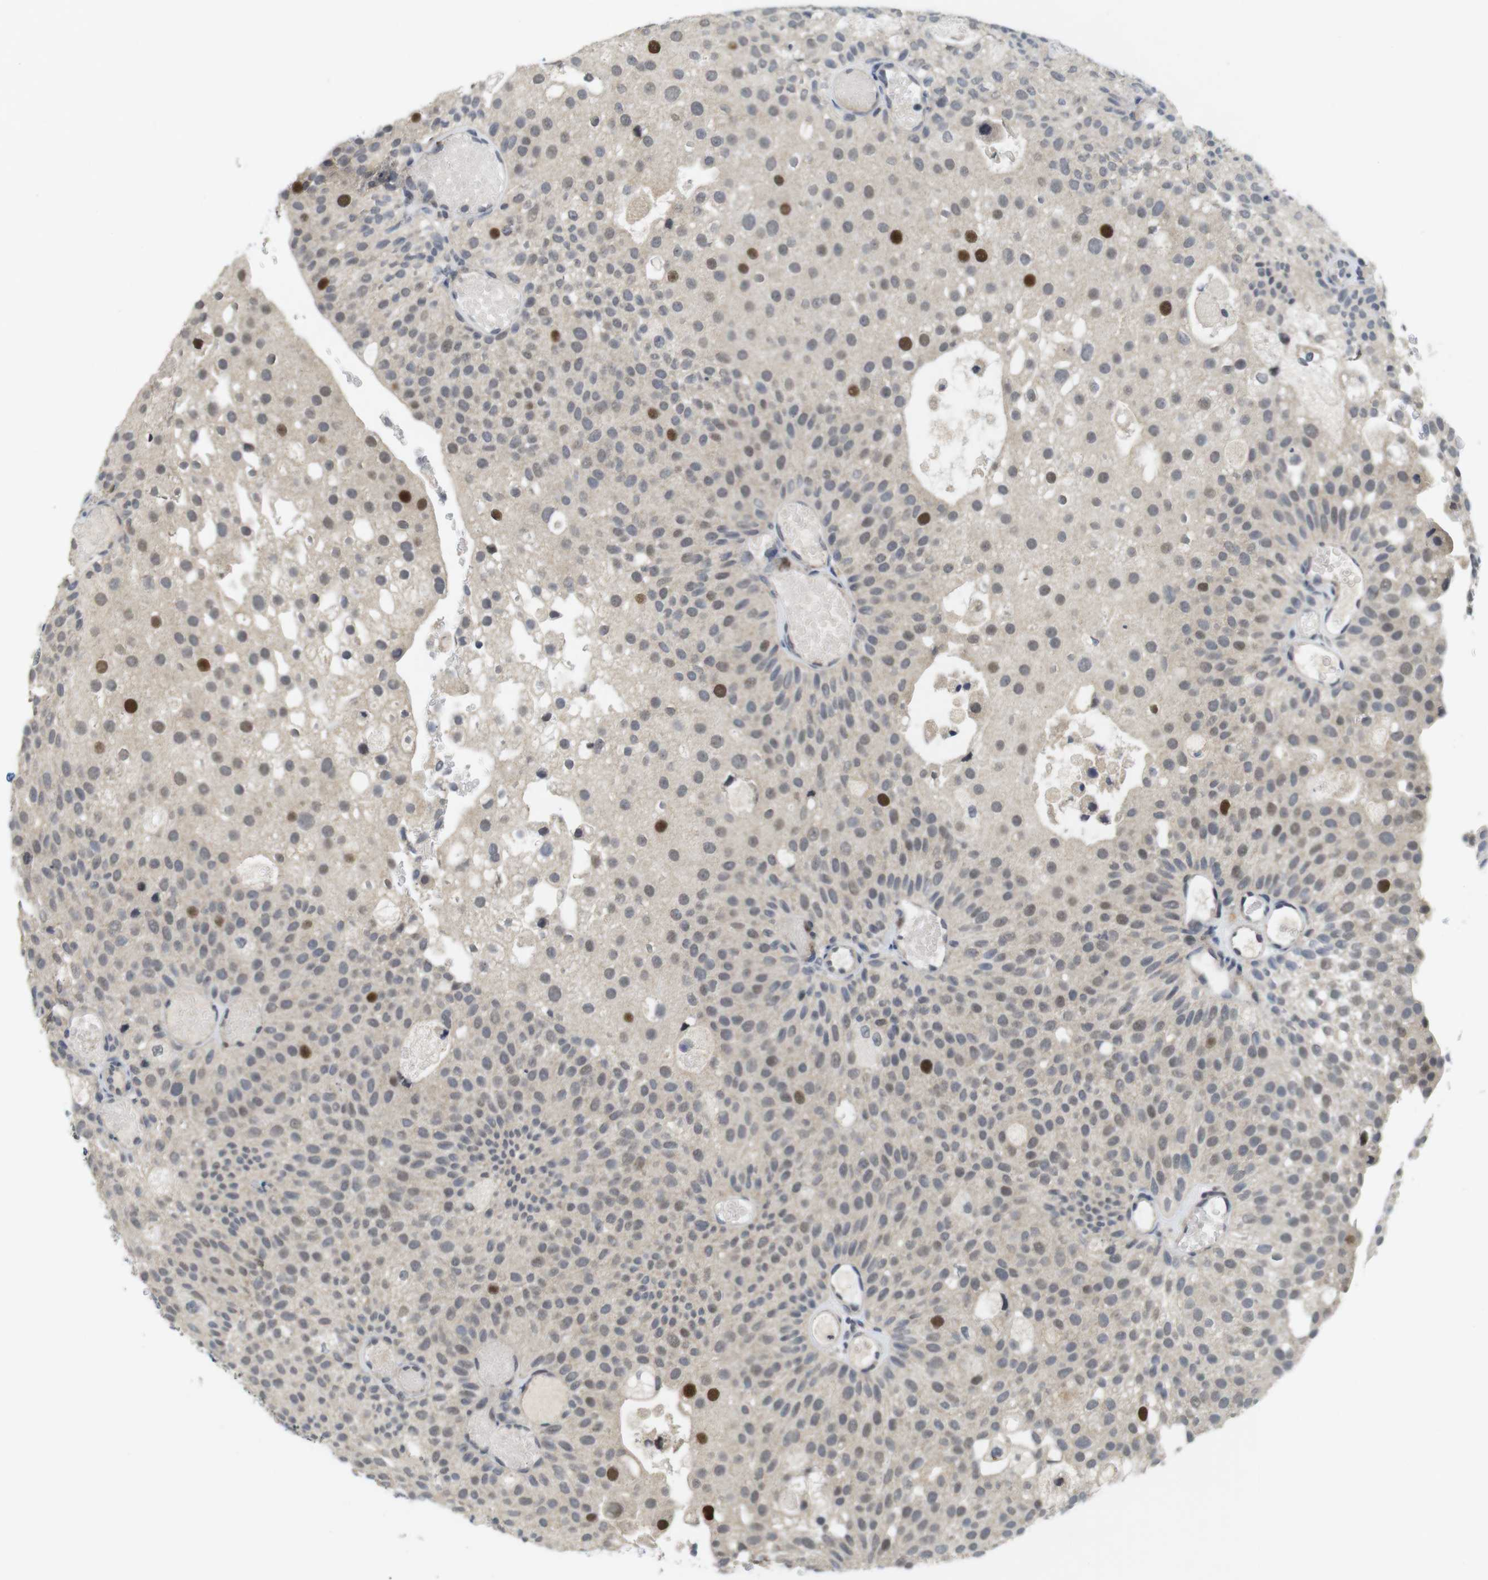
{"staining": {"intensity": "strong", "quantity": "<25%", "location": "nuclear"}, "tissue": "urothelial cancer", "cell_type": "Tumor cells", "image_type": "cancer", "snomed": [{"axis": "morphology", "description": "Urothelial carcinoma, Low grade"}, {"axis": "topography", "description": "Urinary bladder"}], "caption": "A brown stain highlights strong nuclear staining of a protein in human urothelial cancer tumor cells.", "gene": "SKP2", "patient": {"sex": "male", "age": 78}}